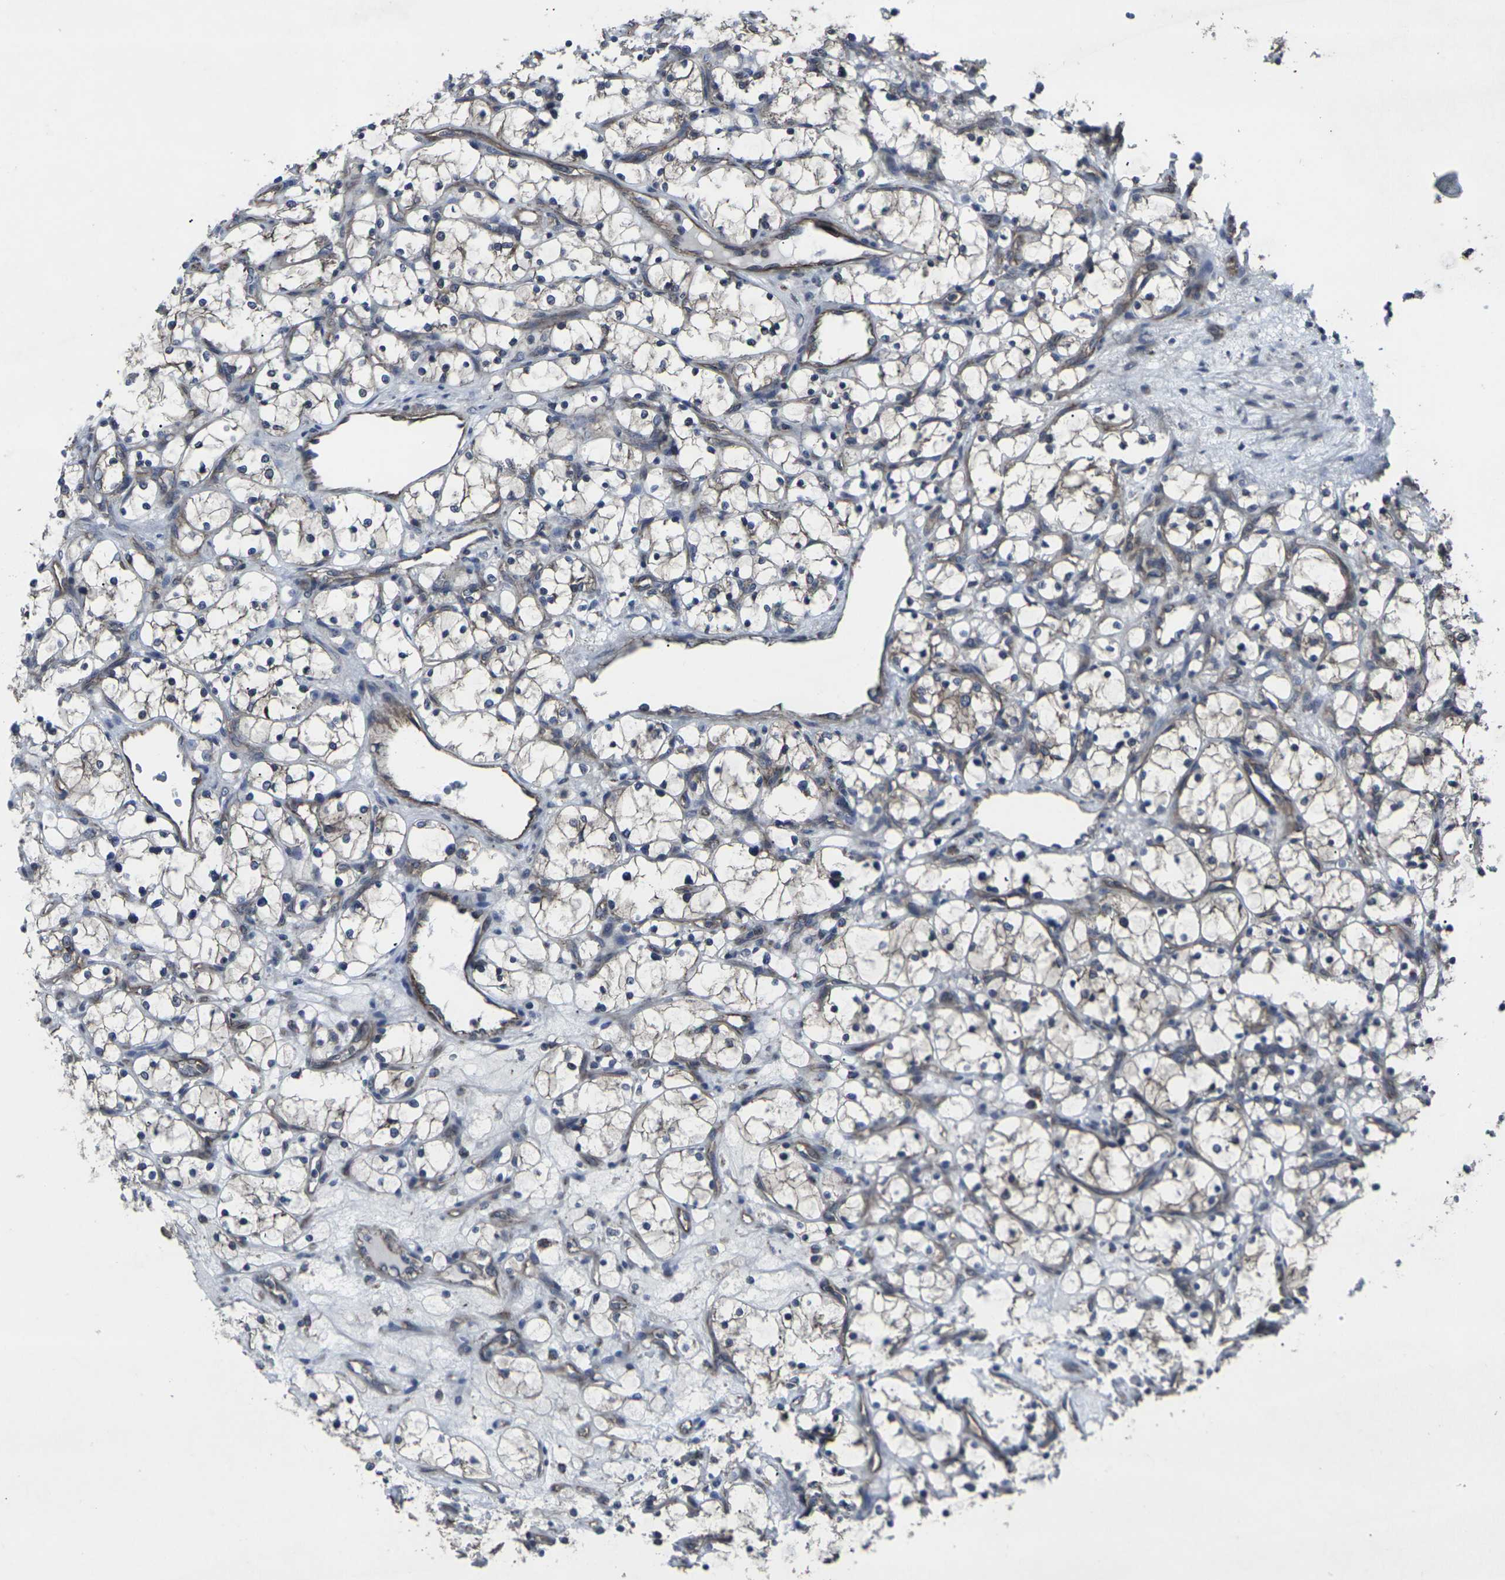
{"staining": {"intensity": "weak", "quantity": "25%-75%", "location": "cytoplasmic/membranous"}, "tissue": "renal cancer", "cell_type": "Tumor cells", "image_type": "cancer", "snomed": [{"axis": "morphology", "description": "Adenocarcinoma, NOS"}, {"axis": "topography", "description": "Kidney"}], "caption": "The immunohistochemical stain shows weak cytoplasmic/membranous expression in tumor cells of adenocarcinoma (renal) tissue.", "gene": "MAPKAPK2", "patient": {"sex": "female", "age": 69}}